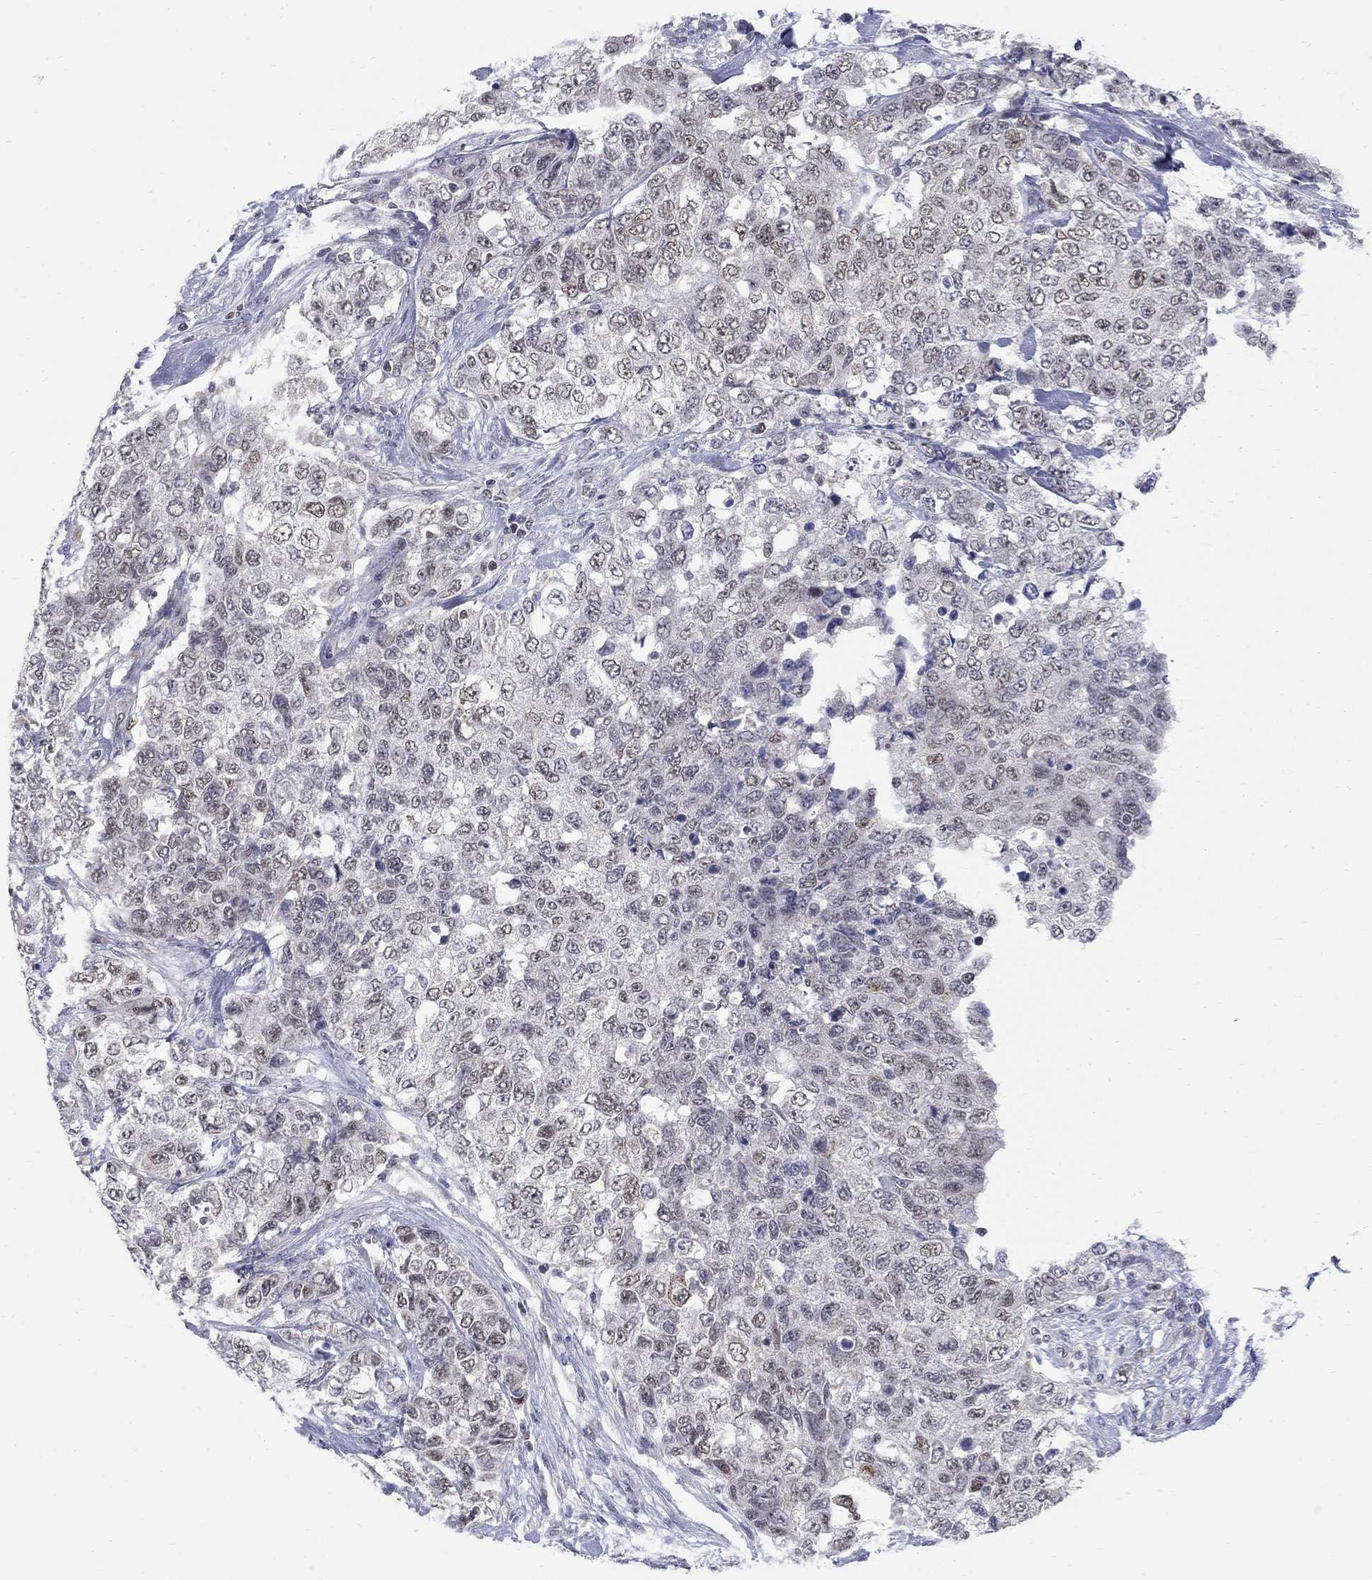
{"staining": {"intensity": "moderate", "quantity": "<25%", "location": "nuclear"}, "tissue": "urothelial cancer", "cell_type": "Tumor cells", "image_type": "cancer", "snomed": [{"axis": "morphology", "description": "Urothelial carcinoma, High grade"}, {"axis": "topography", "description": "Urinary bladder"}], "caption": "There is low levels of moderate nuclear staining in tumor cells of high-grade urothelial carcinoma, as demonstrated by immunohistochemical staining (brown color).", "gene": "GCFC2", "patient": {"sex": "female", "age": 78}}